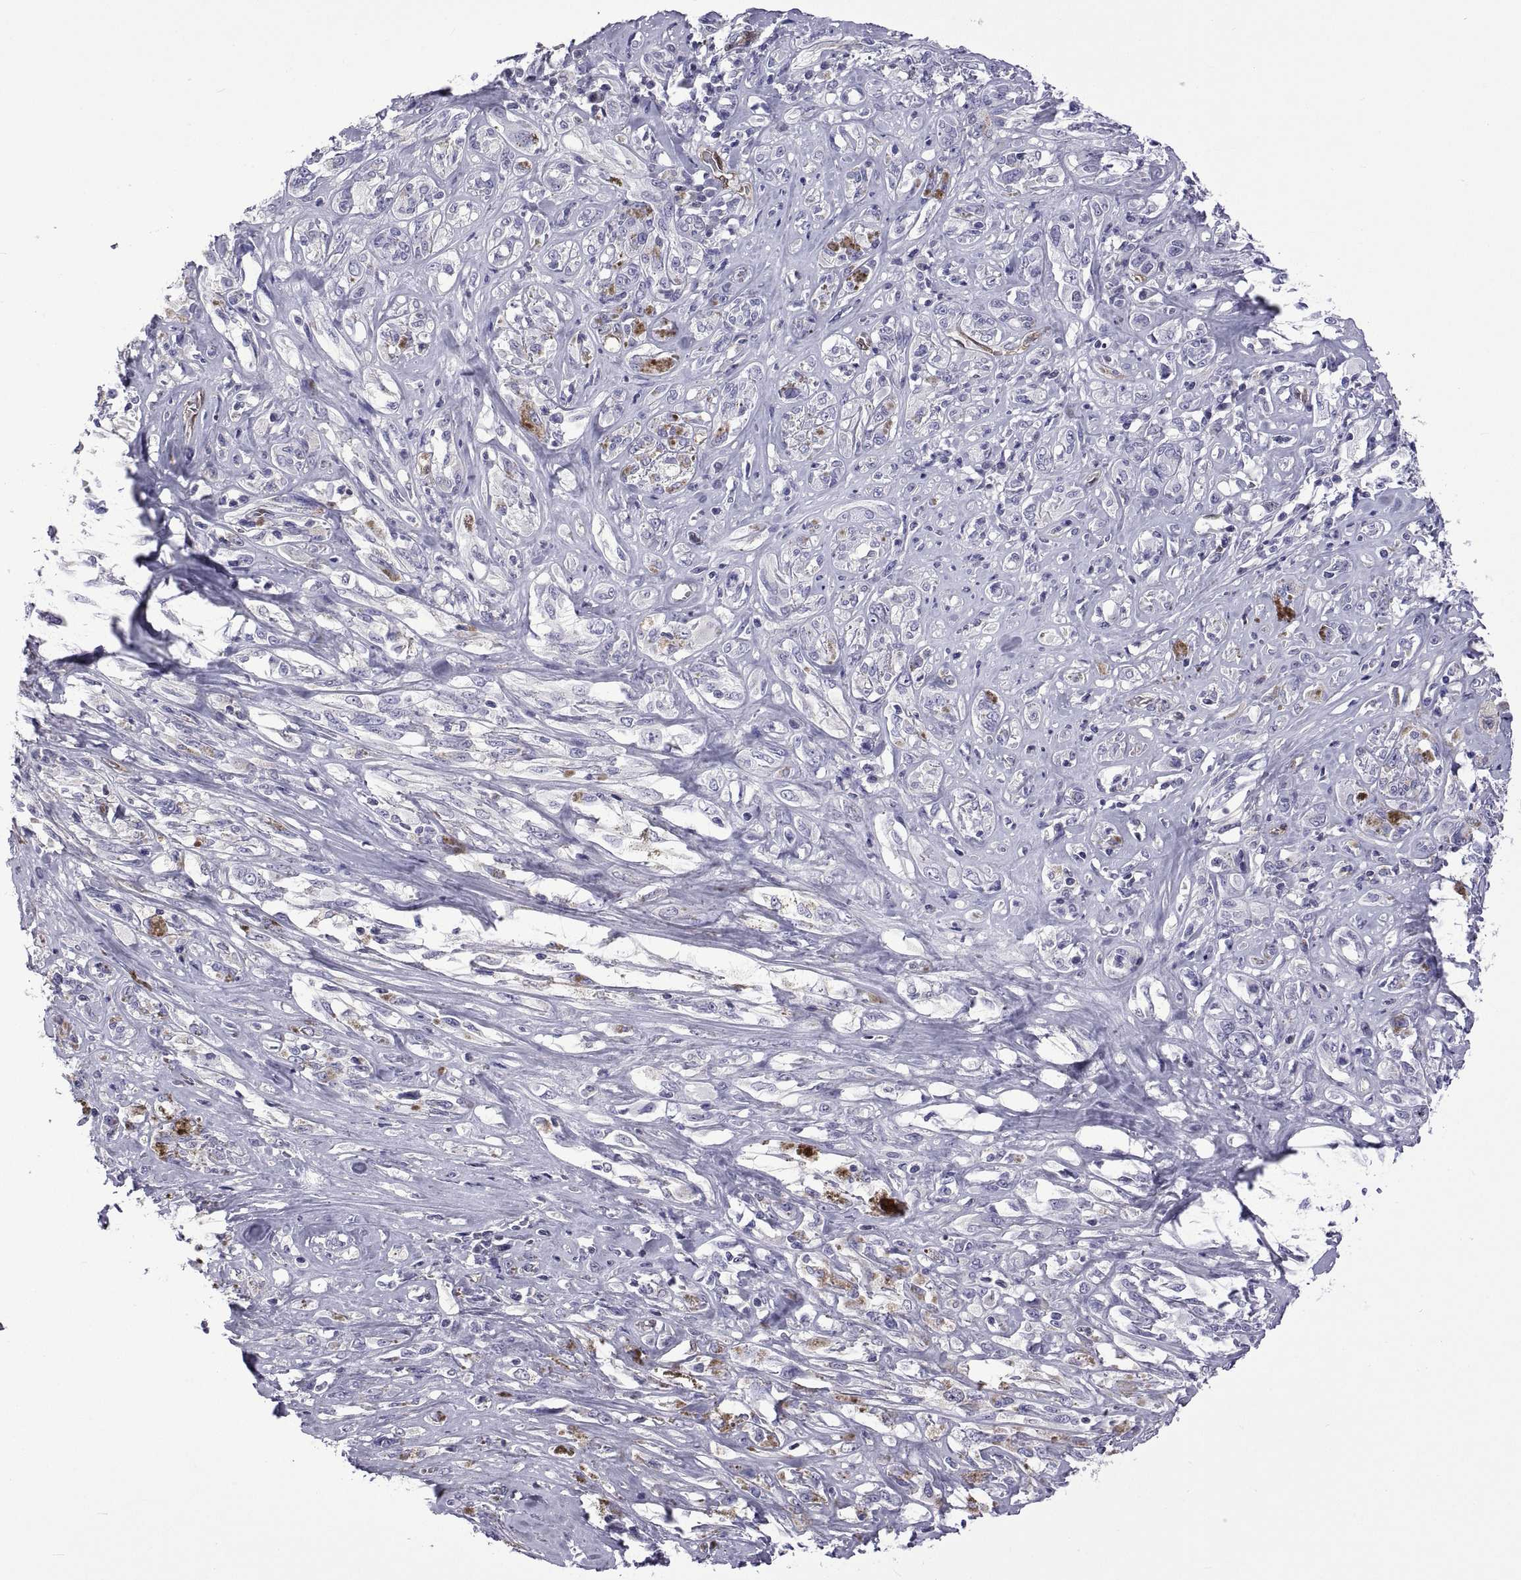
{"staining": {"intensity": "negative", "quantity": "none", "location": "none"}, "tissue": "melanoma", "cell_type": "Tumor cells", "image_type": "cancer", "snomed": [{"axis": "morphology", "description": "Malignant melanoma, NOS"}, {"axis": "topography", "description": "Skin"}], "caption": "Immunohistochemistry (IHC) histopathology image of neoplastic tissue: malignant melanoma stained with DAB displays no significant protein expression in tumor cells. (Stains: DAB immunohistochemistry with hematoxylin counter stain, Microscopy: brightfield microscopy at high magnification).", "gene": "LCN9", "patient": {"sex": "female", "age": 91}}